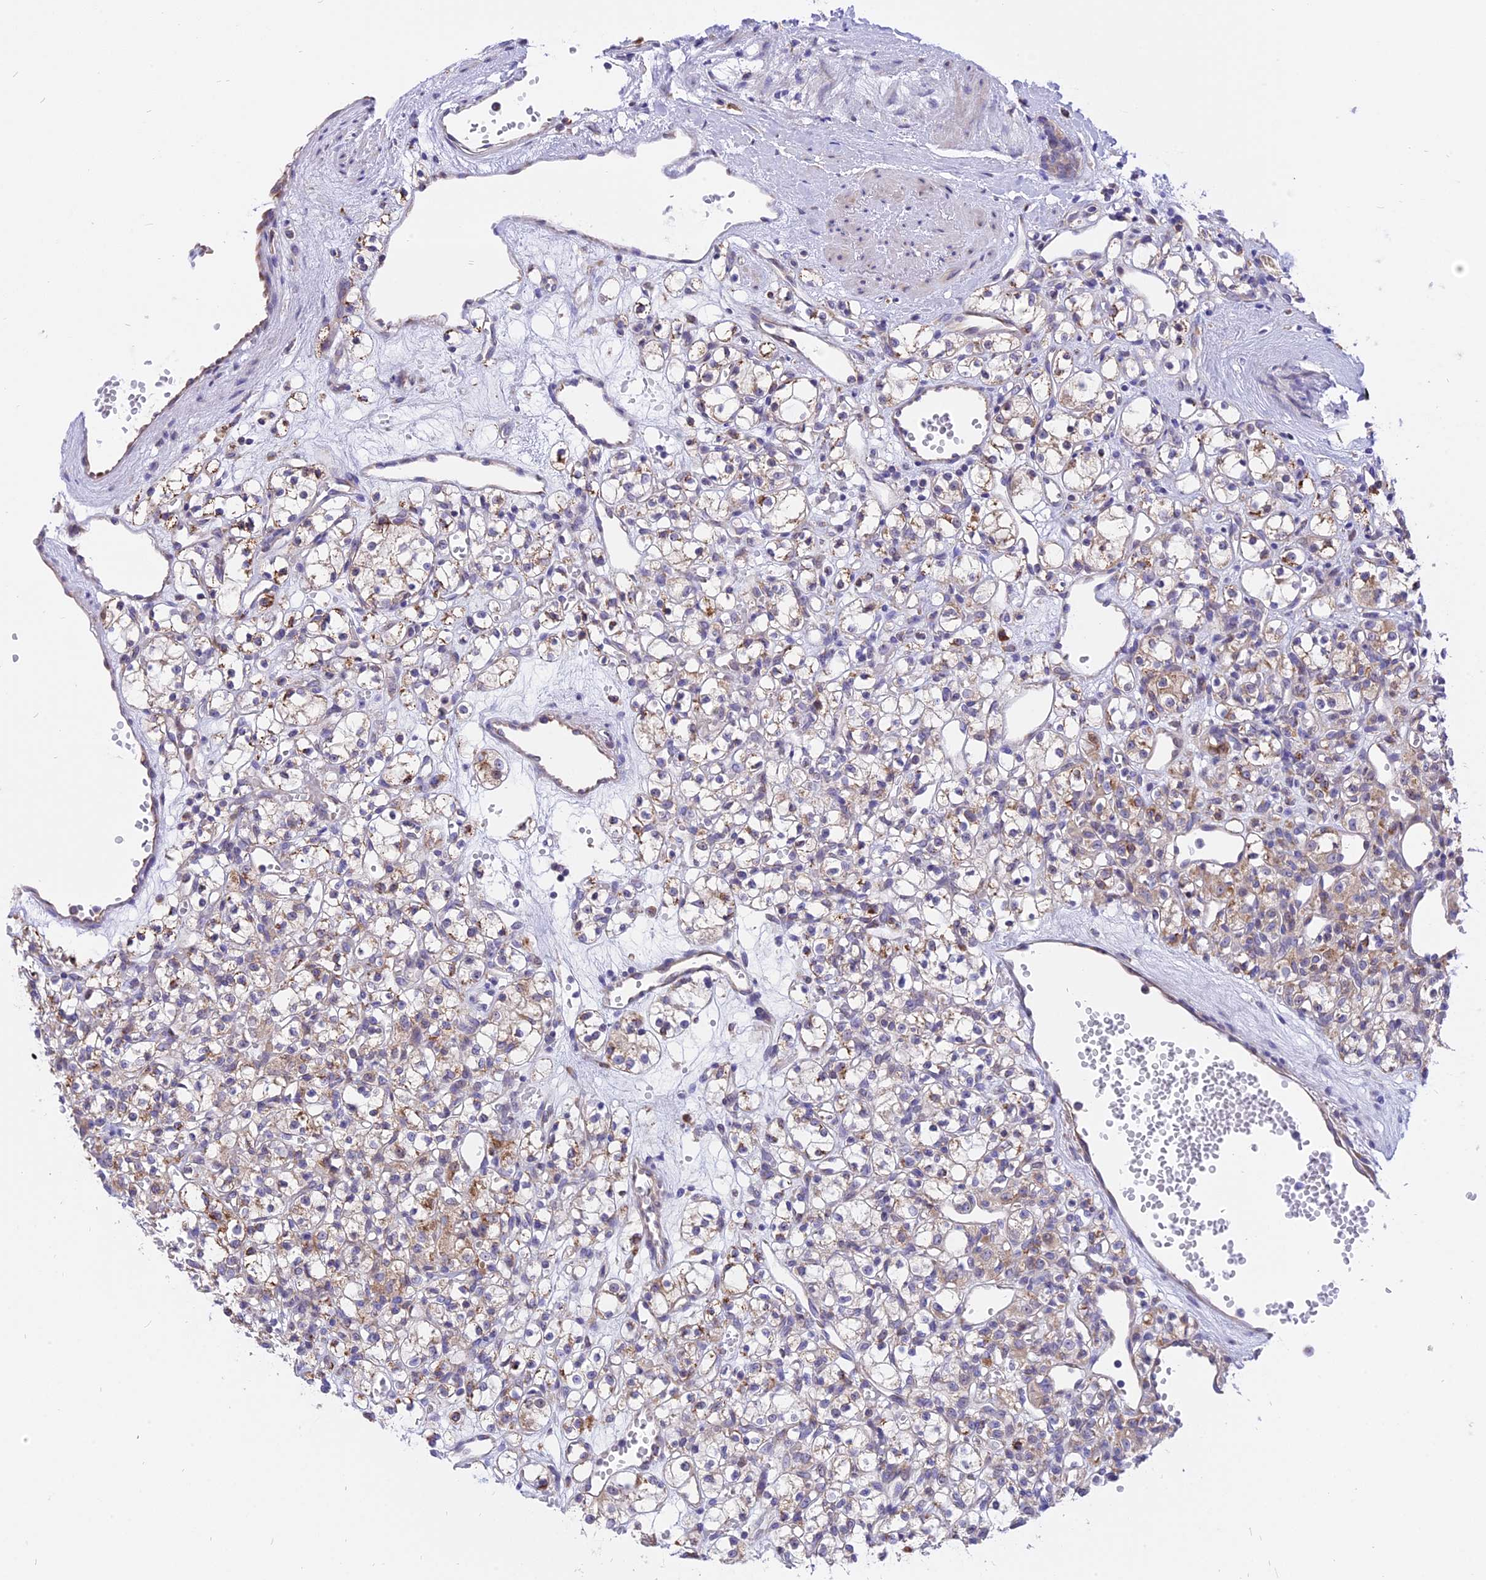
{"staining": {"intensity": "weak", "quantity": "25%-75%", "location": "cytoplasmic/membranous"}, "tissue": "renal cancer", "cell_type": "Tumor cells", "image_type": "cancer", "snomed": [{"axis": "morphology", "description": "Adenocarcinoma, NOS"}, {"axis": "topography", "description": "Kidney"}], "caption": "Immunohistochemistry (IHC) (DAB (3,3'-diaminobenzidine)) staining of renal cancer reveals weak cytoplasmic/membranous protein staining in approximately 25%-75% of tumor cells.", "gene": "ARMCX6", "patient": {"sex": "female", "age": 59}}